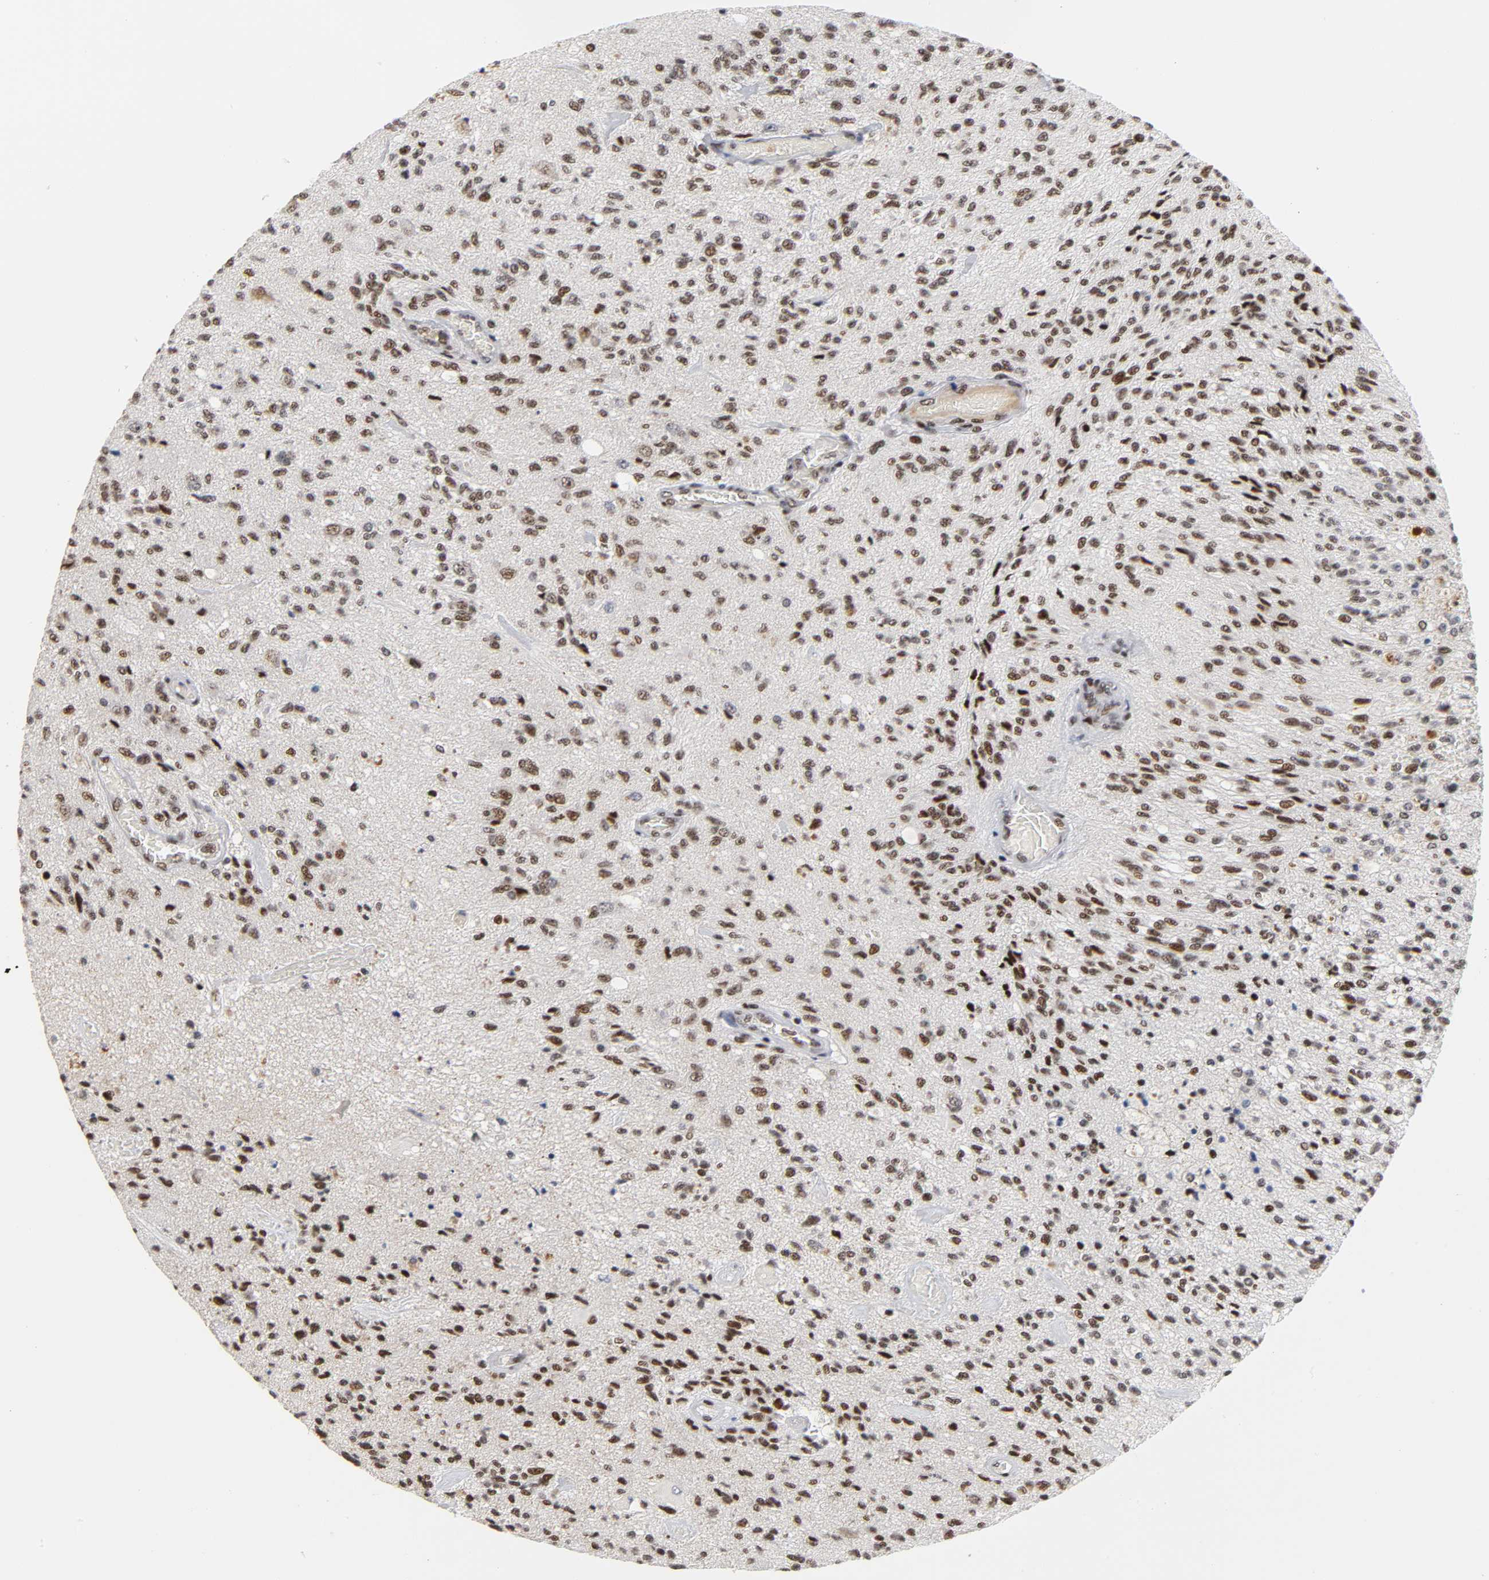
{"staining": {"intensity": "strong", "quantity": ">75%", "location": "nuclear"}, "tissue": "glioma", "cell_type": "Tumor cells", "image_type": "cancer", "snomed": [{"axis": "morphology", "description": "Normal tissue, NOS"}, {"axis": "morphology", "description": "Glioma, malignant, High grade"}, {"axis": "topography", "description": "Cerebral cortex"}], "caption": "Strong nuclear positivity for a protein is appreciated in approximately >75% of tumor cells of glioma using immunohistochemistry.", "gene": "CREBBP", "patient": {"sex": "male", "age": 77}}